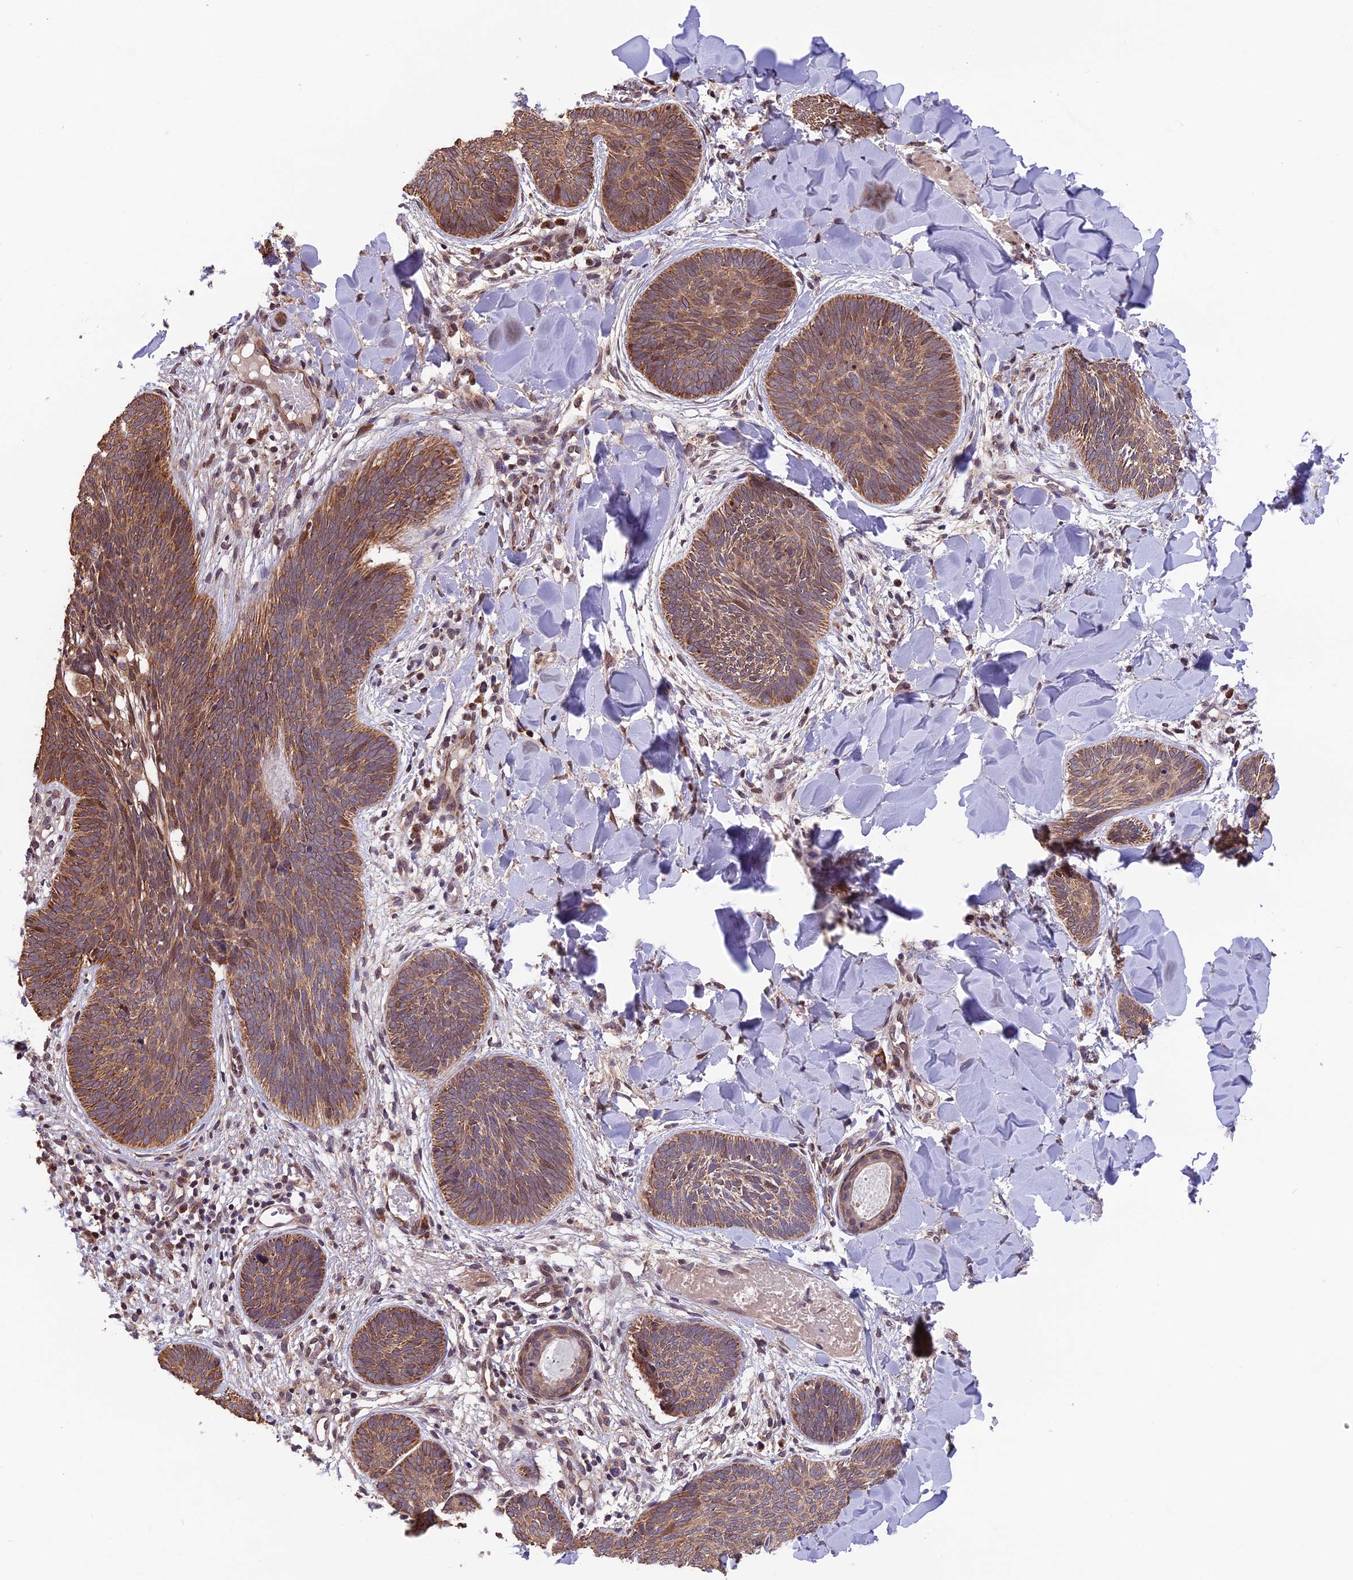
{"staining": {"intensity": "moderate", "quantity": ">75%", "location": "cytoplasmic/membranous"}, "tissue": "skin cancer", "cell_type": "Tumor cells", "image_type": "cancer", "snomed": [{"axis": "morphology", "description": "Basal cell carcinoma"}, {"axis": "topography", "description": "Skin"}], "caption": "Skin basal cell carcinoma stained for a protein displays moderate cytoplasmic/membranous positivity in tumor cells. (IHC, brightfield microscopy, high magnification).", "gene": "CYP2R1", "patient": {"sex": "female", "age": 81}}